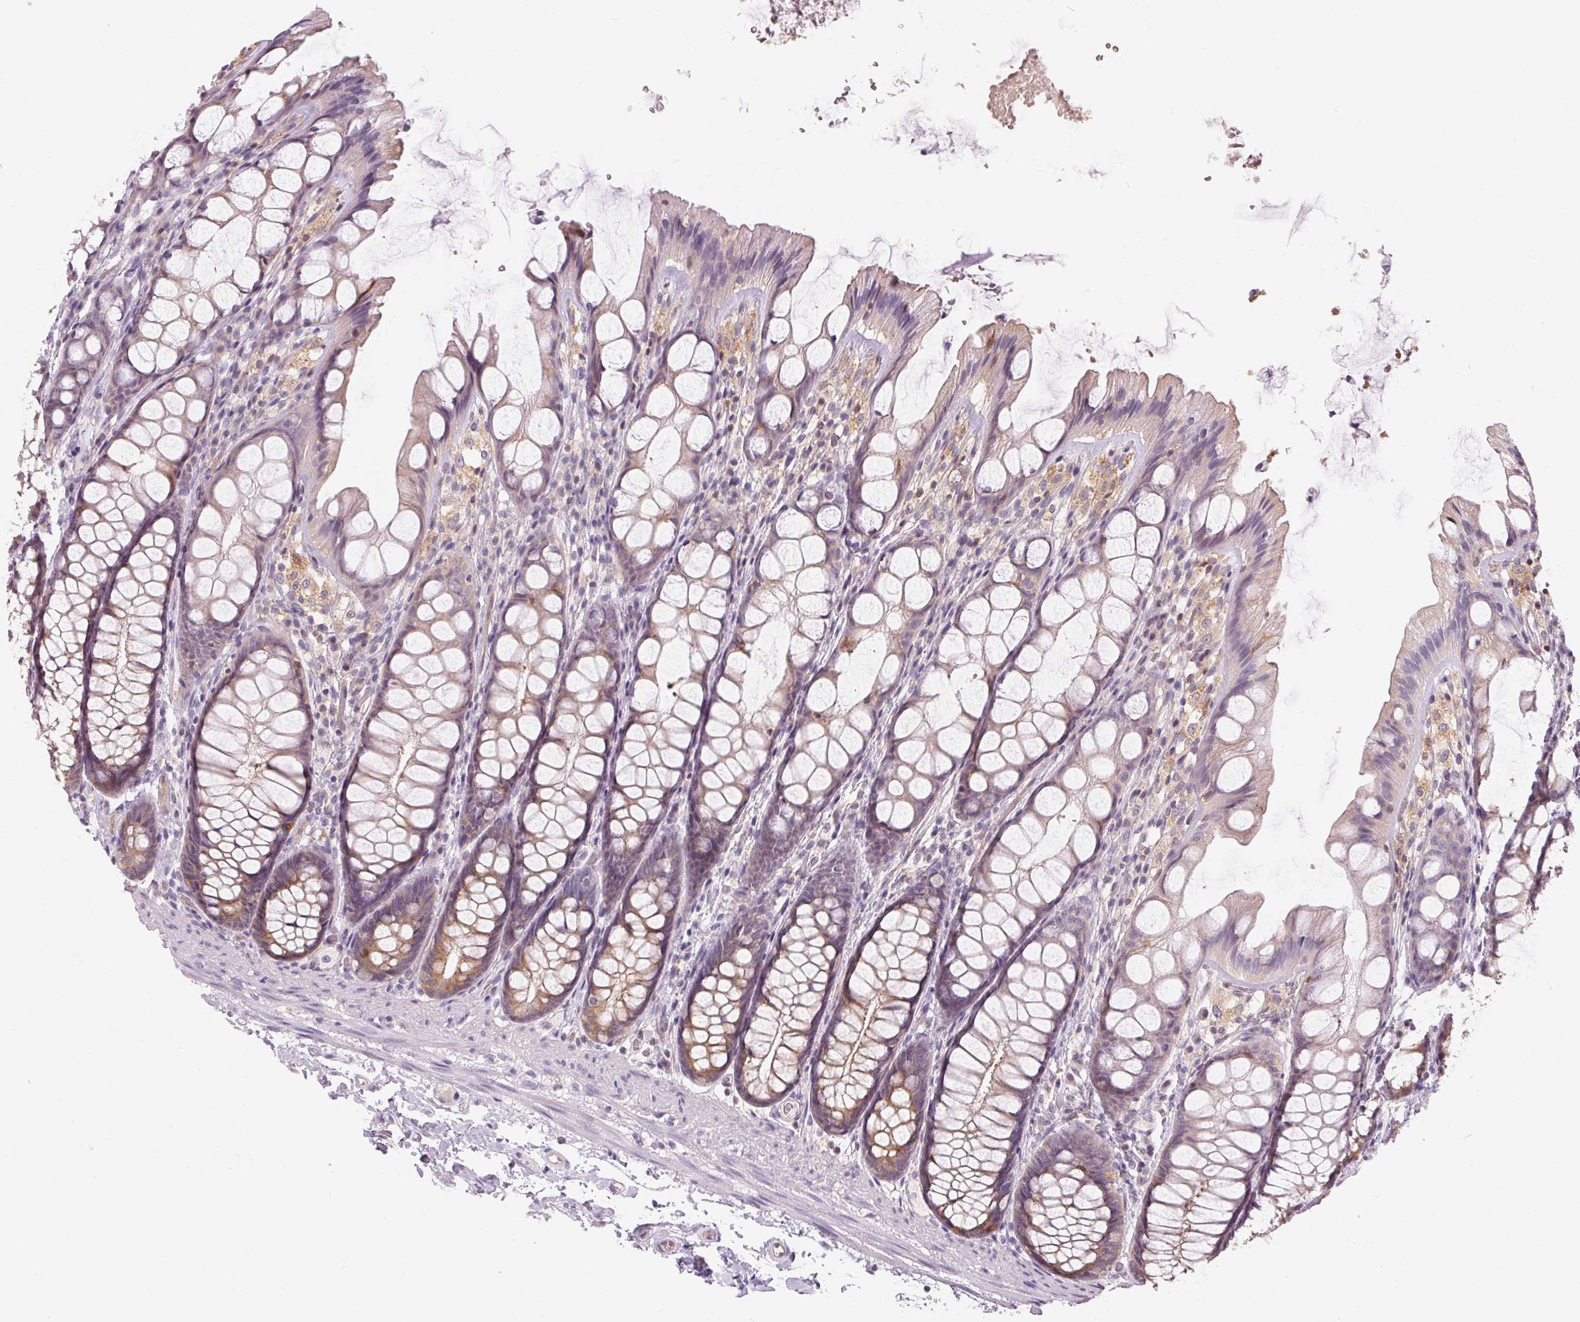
{"staining": {"intensity": "negative", "quantity": "none", "location": "none"}, "tissue": "colon", "cell_type": "Endothelial cells", "image_type": "normal", "snomed": [{"axis": "morphology", "description": "Normal tissue, NOS"}, {"axis": "topography", "description": "Colon"}], "caption": "DAB immunohistochemical staining of benign human colon demonstrates no significant expression in endothelial cells. (Stains: DAB IHC with hematoxylin counter stain, Microscopy: brightfield microscopy at high magnification).", "gene": "BLMH", "patient": {"sex": "male", "age": 47}}